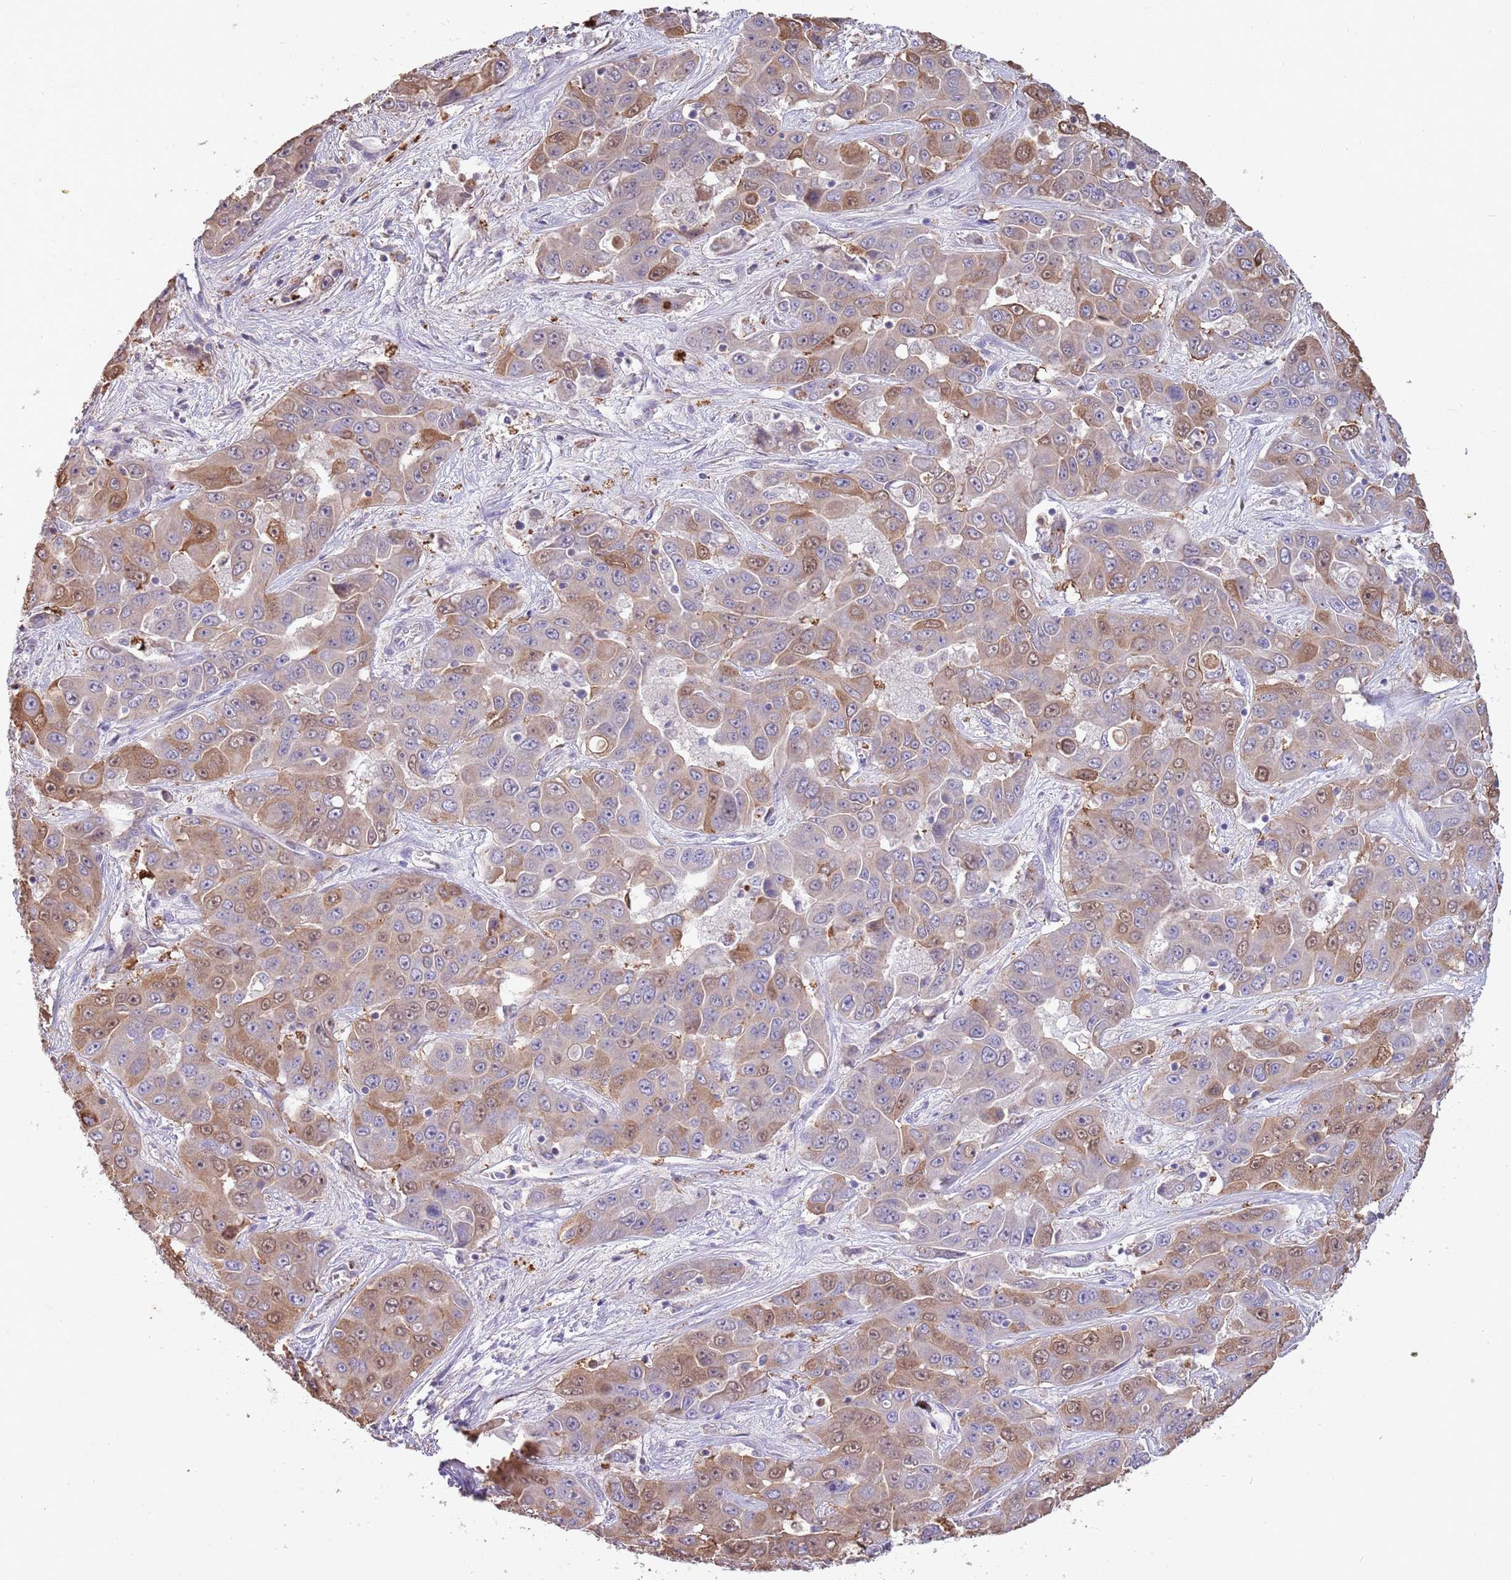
{"staining": {"intensity": "moderate", "quantity": ">75%", "location": "cytoplasmic/membranous,nuclear"}, "tissue": "liver cancer", "cell_type": "Tumor cells", "image_type": "cancer", "snomed": [{"axis": "morphology", "description": "Cholangiocarcinoma"}, {"axis": "topography", "description": "Liver"}], "caption": "IHC histopathology image of liver cancer (cholangiocarcinoma) stained for a protein (brown), which reveals medium levels of moderate cytoplasmic/membranous and nuclear positivity in approximately >75% of tumor cells.", "gene": "P2RY13", "patient": {"sex": "female", "age": 52}}